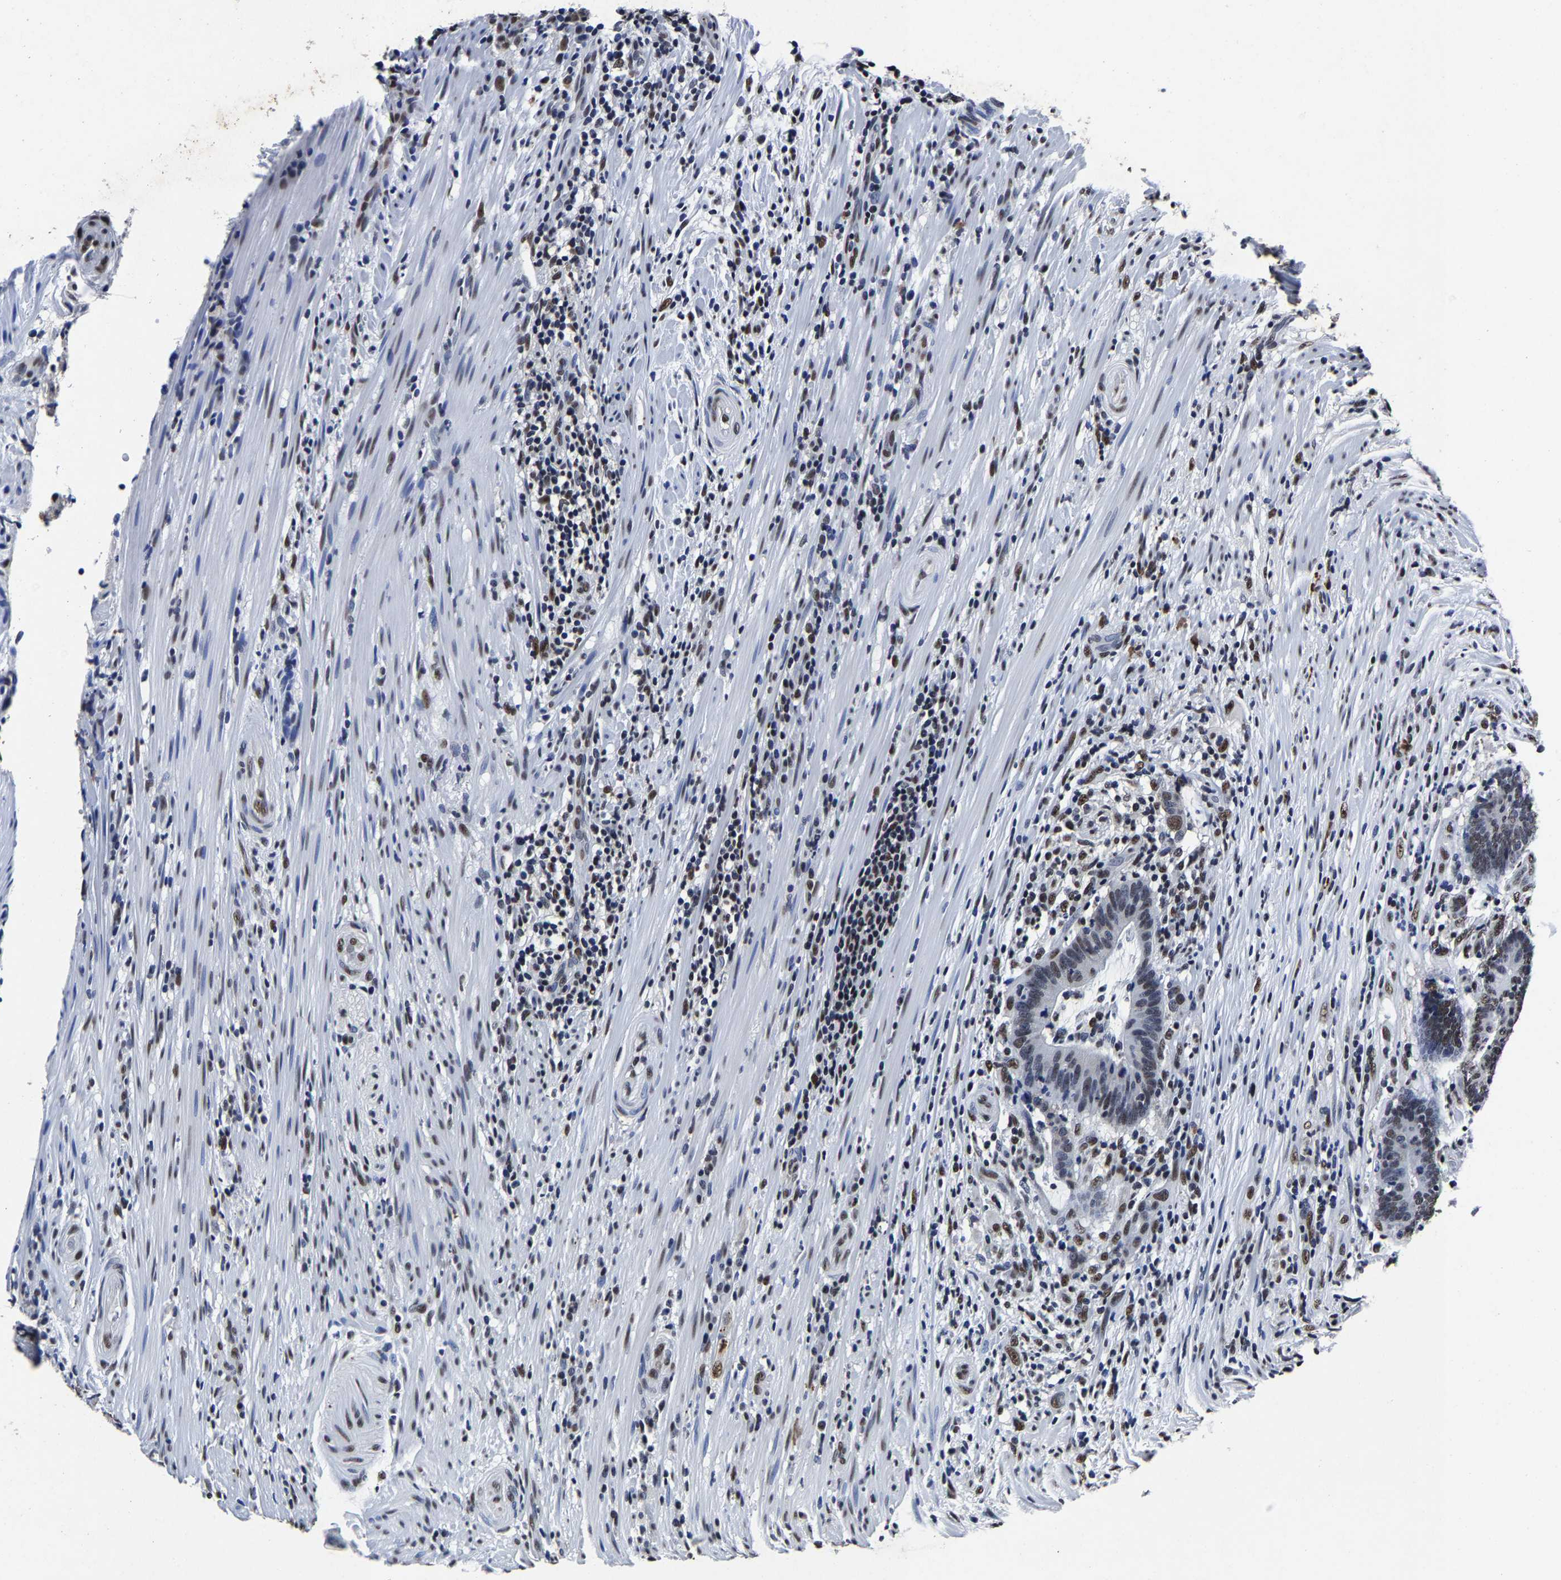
{"staining": {"intensity": "moderate", "quantity": "<25%", "location": "nuclear"}, "tissue": "colorectal cancer", "cell_type": "Tumor cells", "image_type": "cancer", "snomed": [{"axis": "morphology", "description": "Adenocarcinoma, NOS"}, {"axis": "topography", "description": "Colon"}], "caption": "Protein expression by immunohistochemistry (IHC) exhibits moderate nuclear staining in approximately <25% of tumor cells in colorectal cancer (adenocarcinoma).", "gene": "RBM45", "patient": {"sex": "female", "age": 66}}